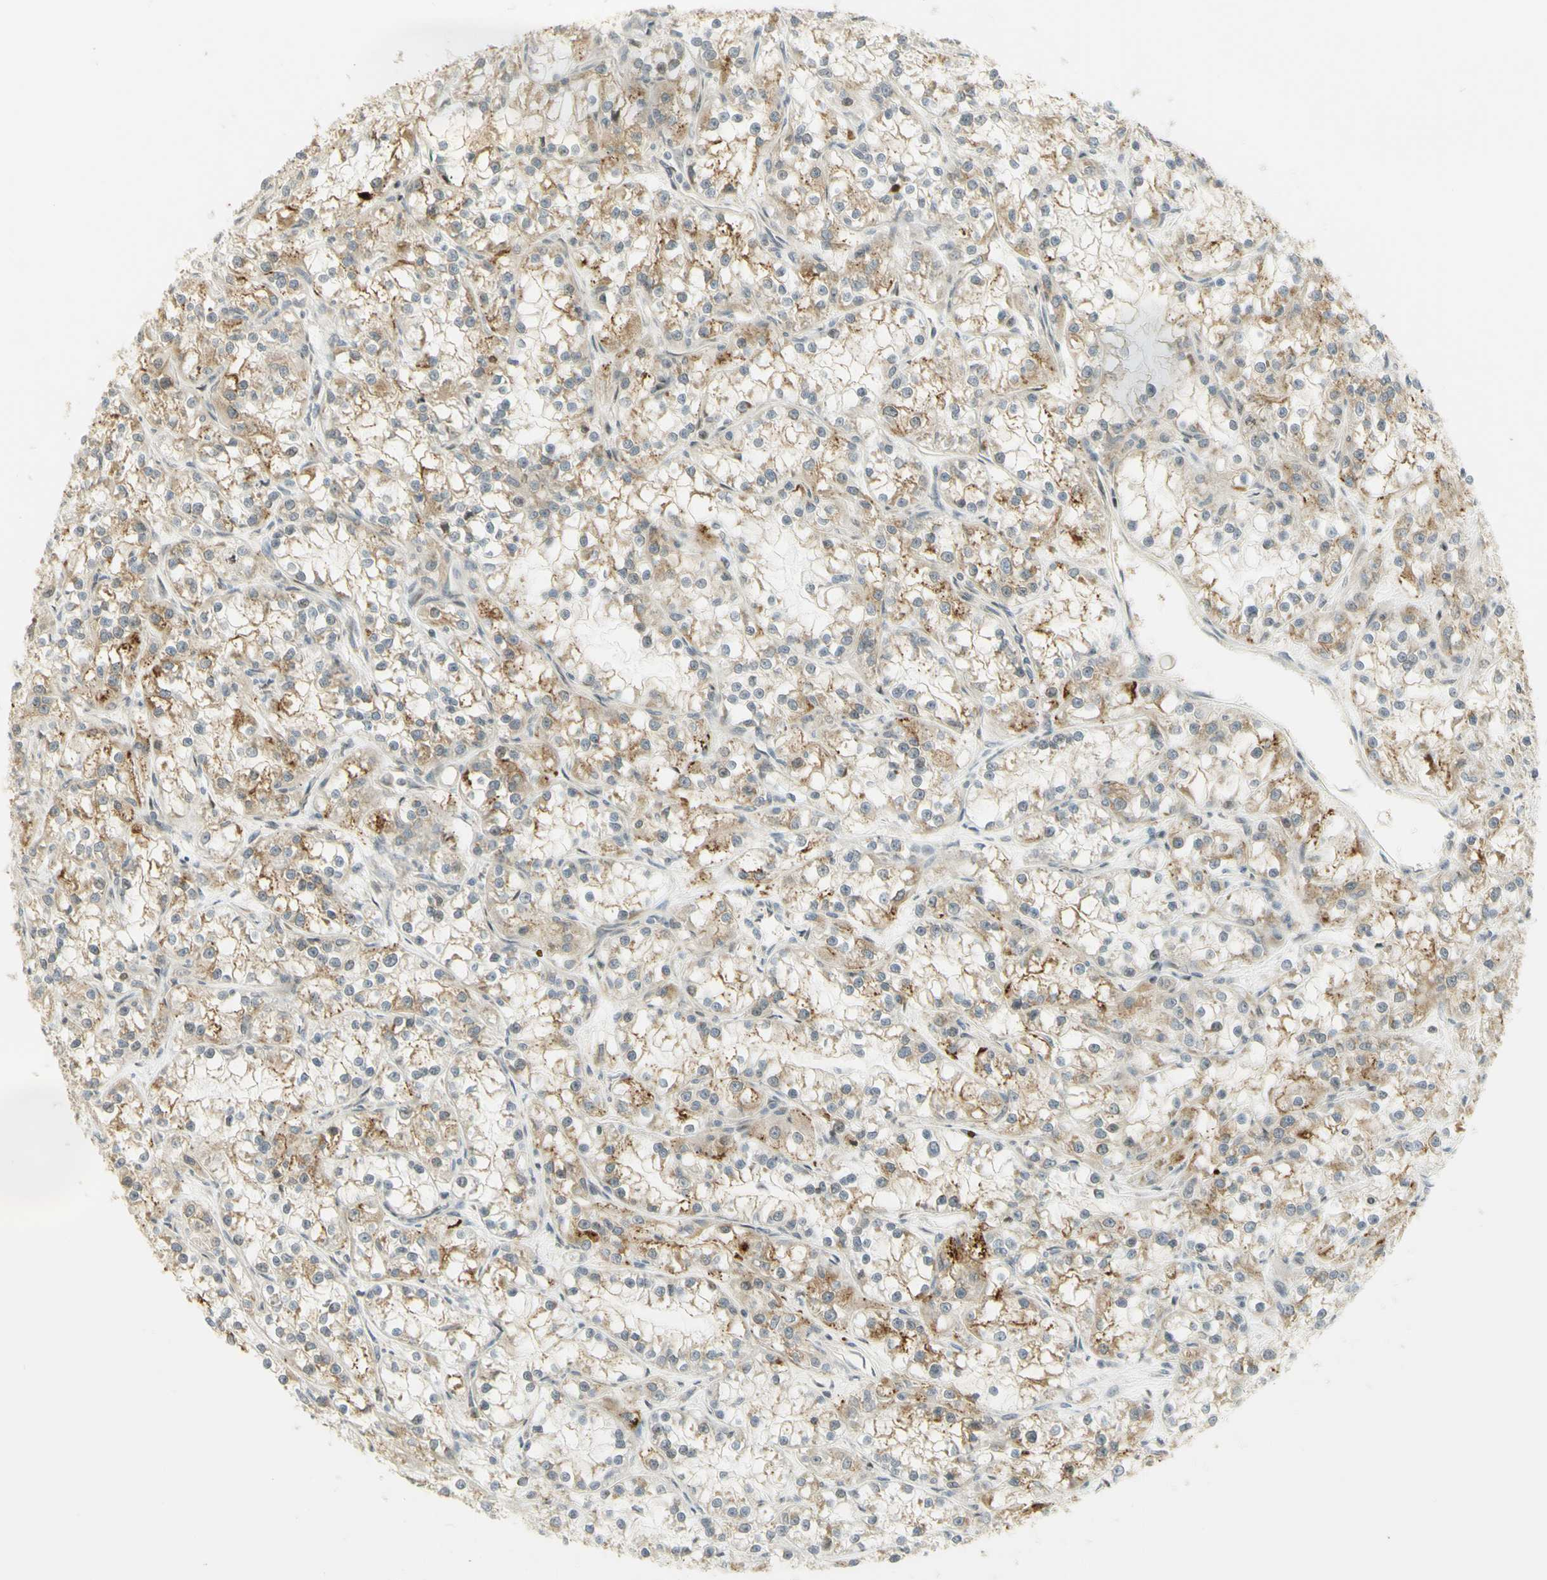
{"staining": {"intensity": "moderate", "quantity": ">75%", "location": "cytoplasmic/membranous"}, "tissue": "renal cancer", "cell_type": "Tumor cells", "image_type": "cancer", "snomed": [{"axis": "morphology", "description": "Adenocarcinoma, NOS"}, {"axis": "topography", "description": "Kidney"}], "caption": "Renal cancer (adenocarcinoma) stained for a protein (brown) displays moderate cytoplasmic/membranous positive staining in approximately >75% of tumor cells.", "gene": "KIF11", "patient": {"sex": "female", "age": 52}}